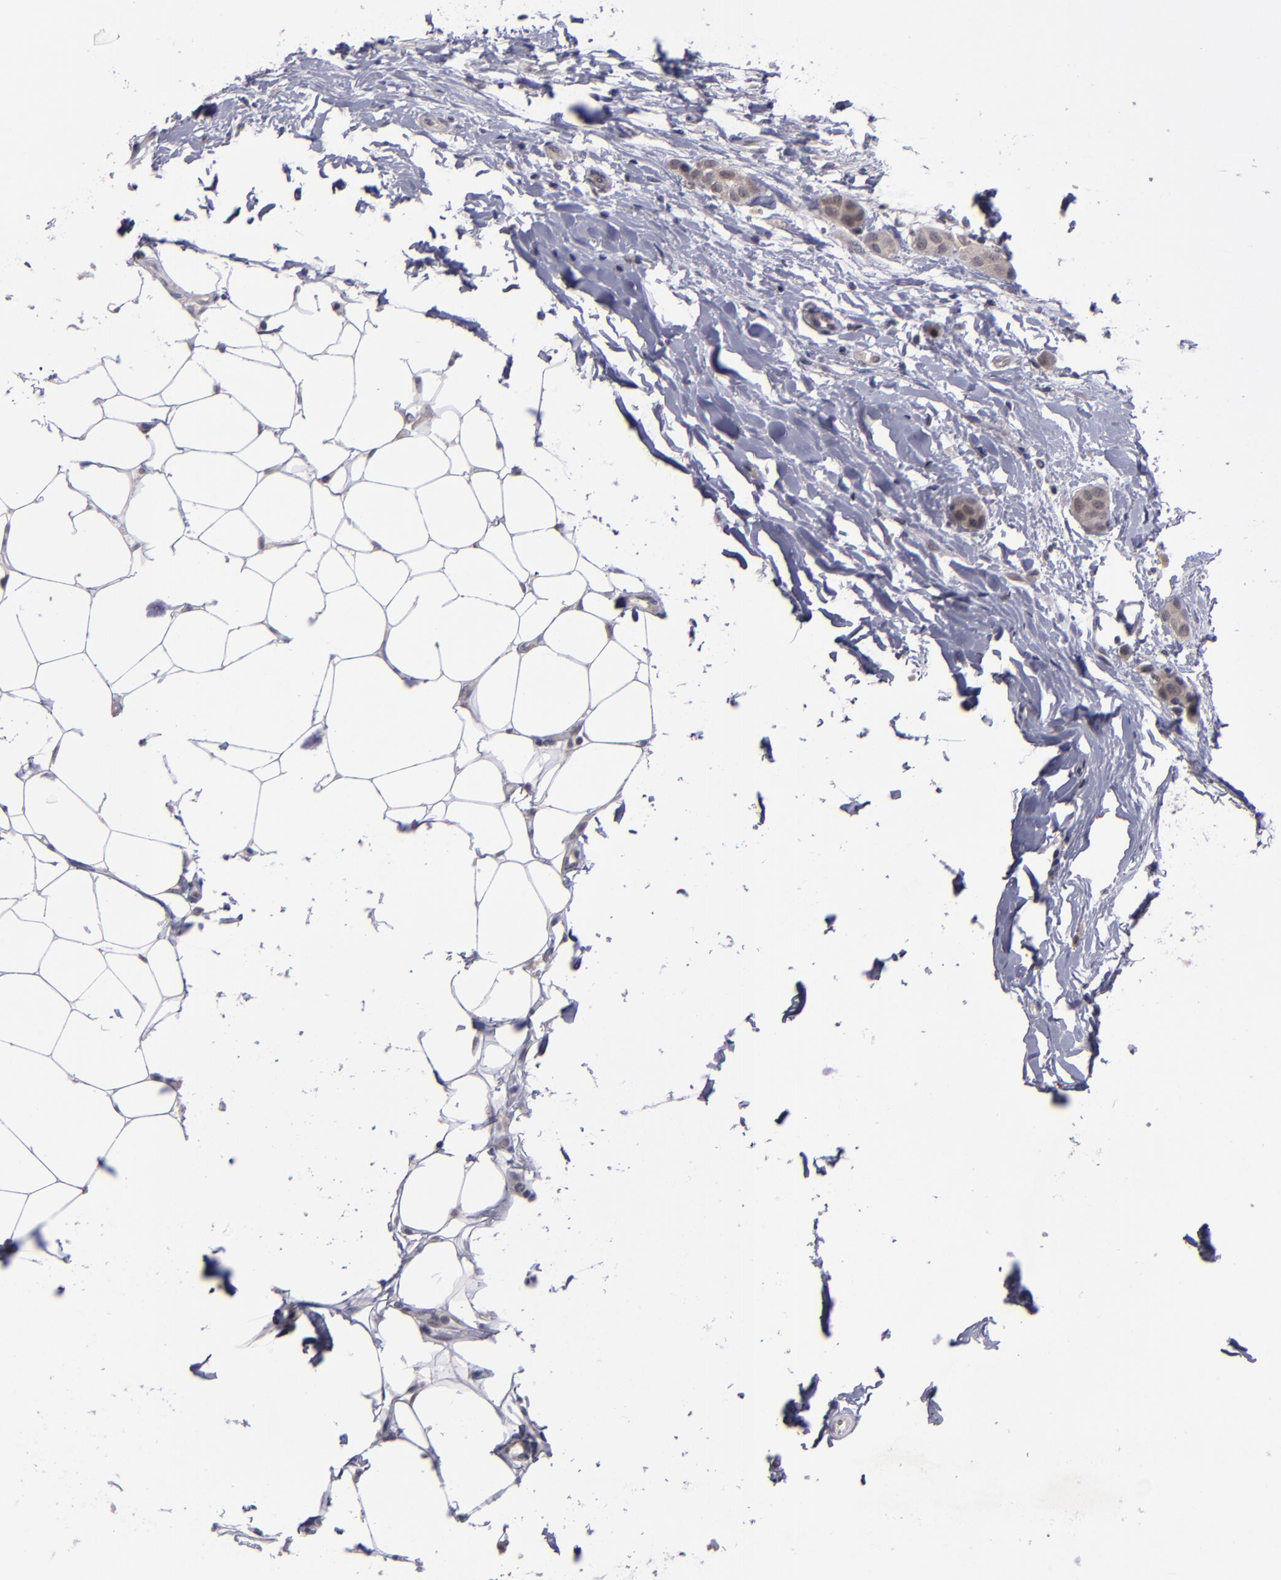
{"staining": {"intensity": "moderate", "quantity": "<25%", "location": "nuclear"}, "tissue": "breast cancer", "cell_type": "Tumor cells", "image_type": "cancer", "snomed": [{"axis": "morphology", "description": "Lobular carcinoma"}, {"axis": "topography", "description": "Breast"}], "caption": "Immunohistochemical staining of human breast cancer (lobular carcinoma) shows moderate nuclear protein expression in about <25% of tumor cells.", "gene": "CDC7", "patient": {"sex": "female", "age": 55}}